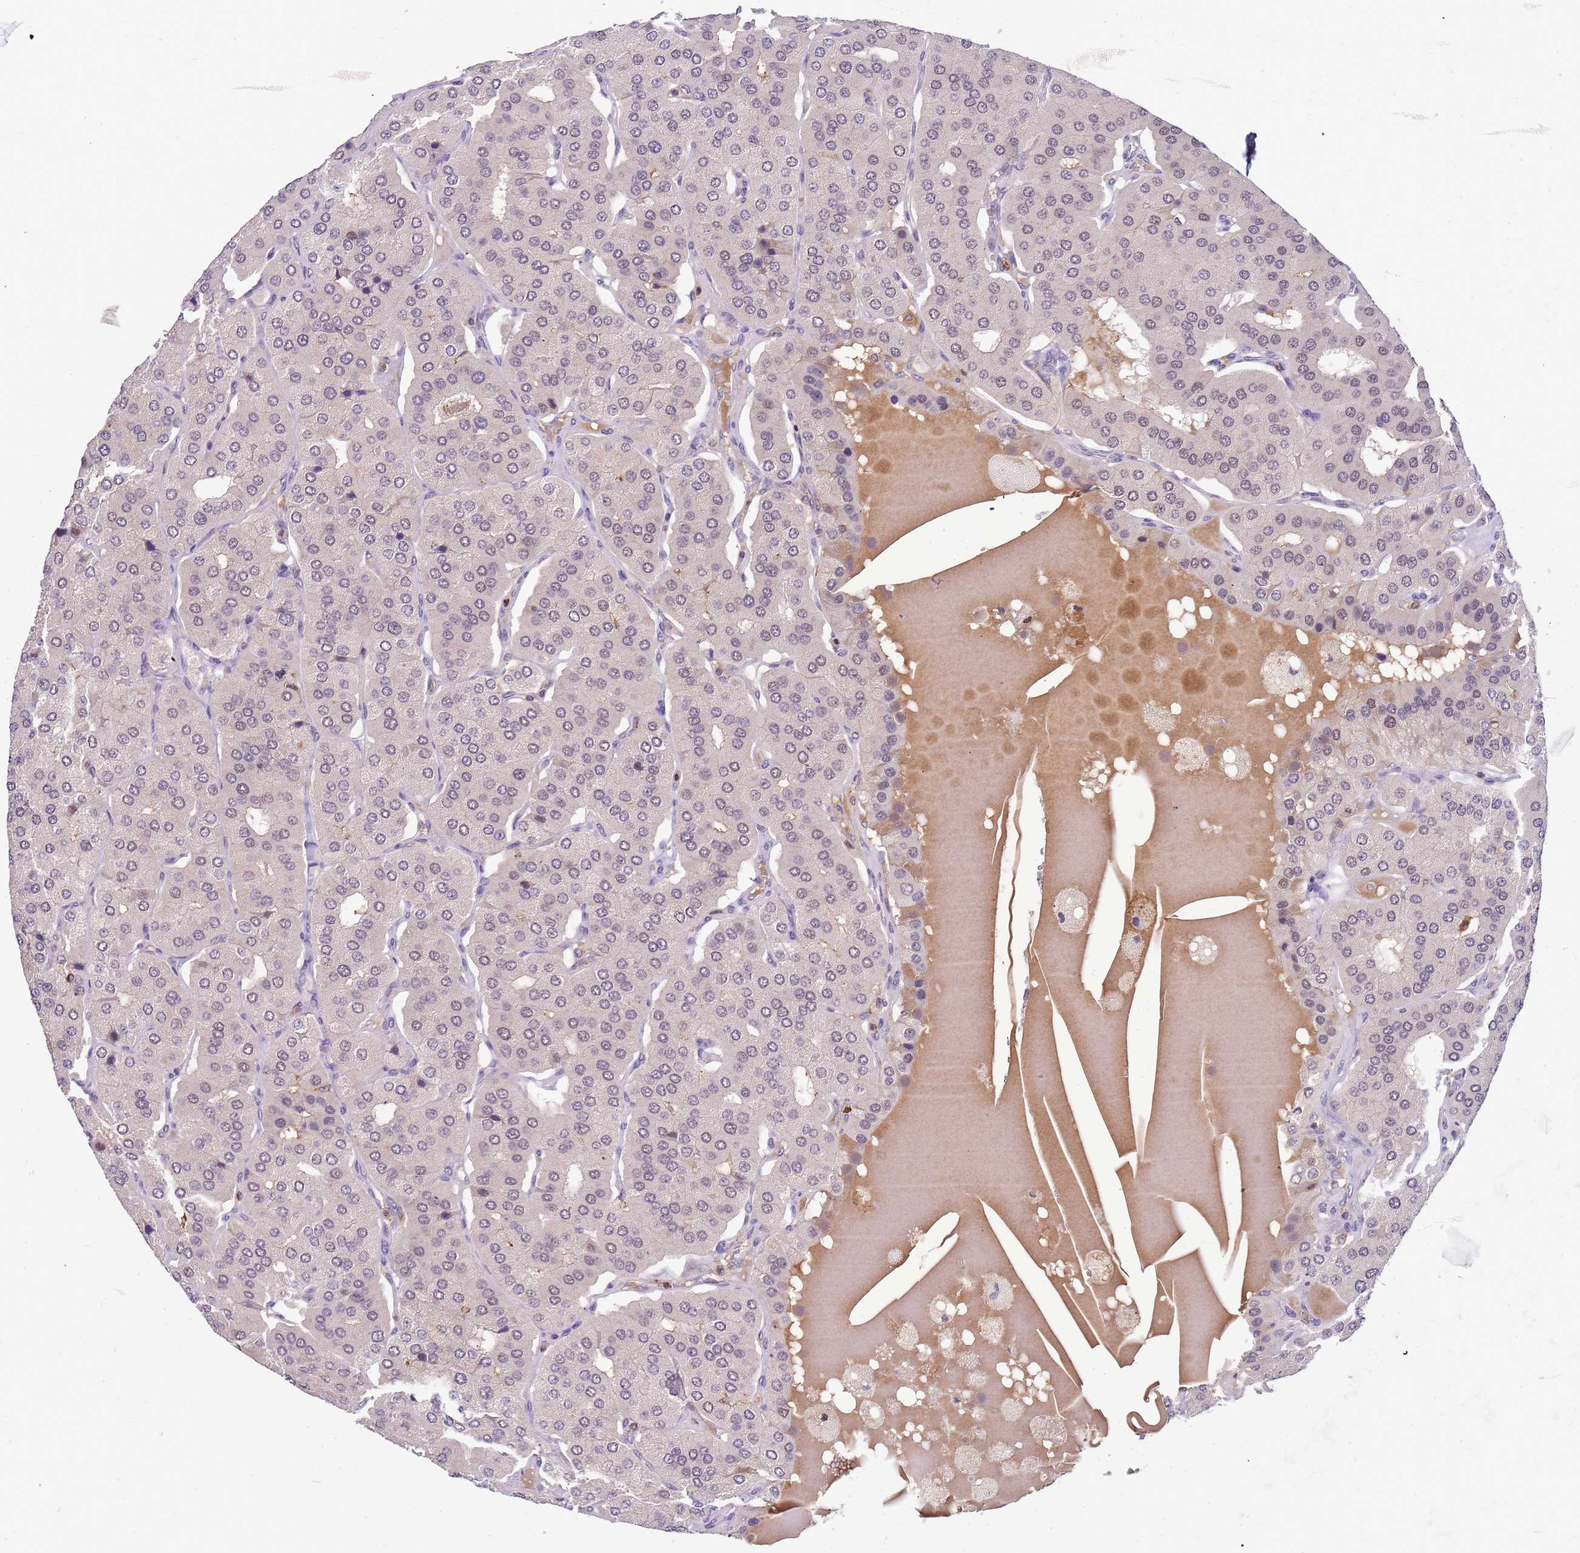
{"staining": {"intensity": "negative", "quantity": "none", "location": "none"}, "tissue": "parathyroid gland", "cell_type": "Glandular cells", "image_type": "normal", "snomed": [{"axis": "morphology", "description": "Normal tissue, NOS"}, {"axis": "morphology", "description": "Adenoma, NOS"}, {"axis": "topography", "description": "Parathyroid gland"}], "caption": "Parathyroid gland stained for a protein using immunohistochemistry reveals no staining glandular cells.", "gene": "CD53", "patient": {"sex": "female", "age": 86}}